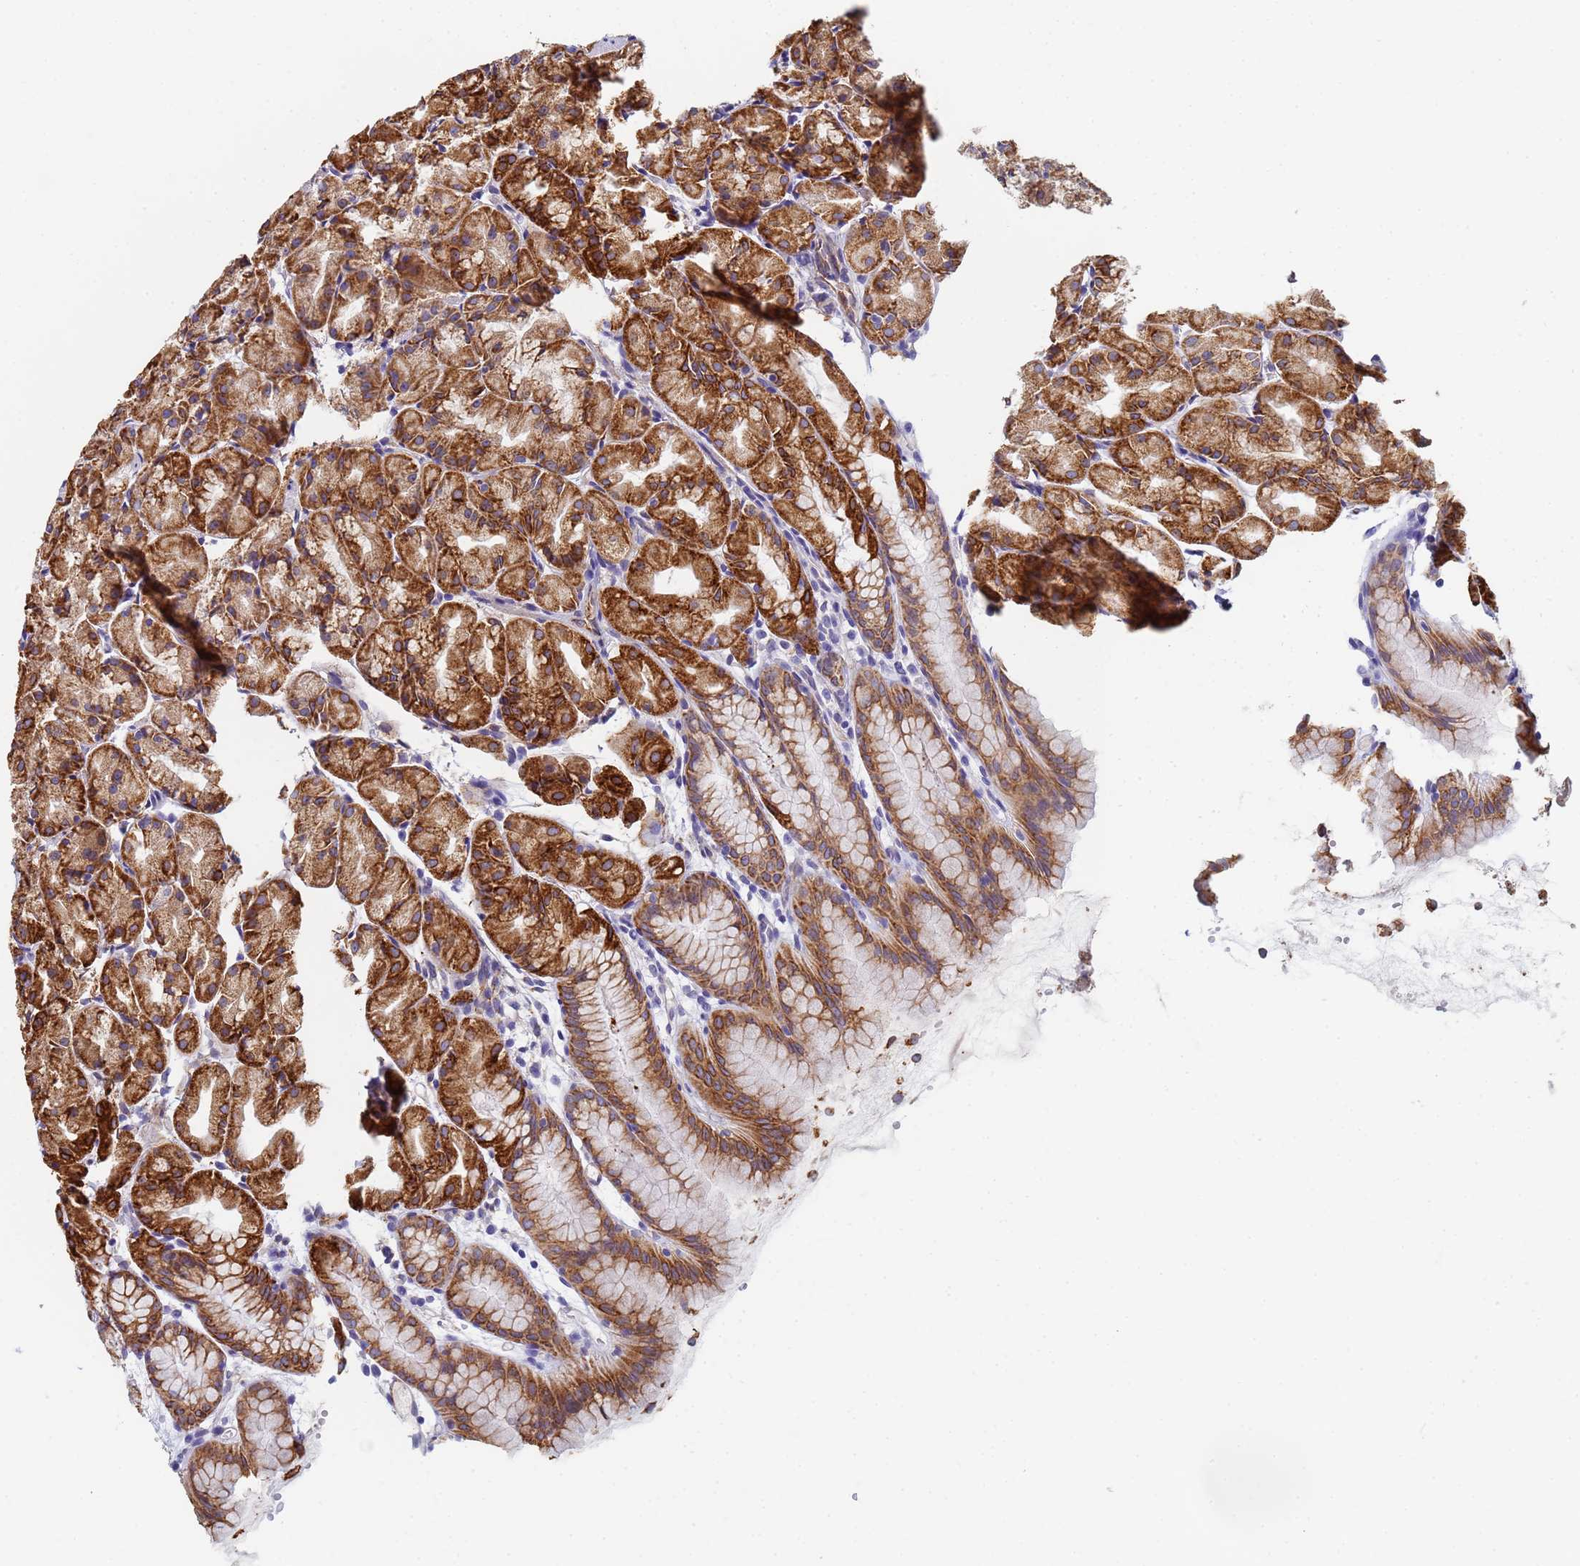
{"staining": {"intensity": "strong", "quantity": "25%-75%", "location": "cytoplasmic/membranous"}, "tissue": "stomach", "cell_type": "Glandular cells", "image_type": "normal", "snomed": [{"axis": "morphology", "description": "Normal tissue, NOS"}, {"axis": "topography", "description": "Stomach, upper"}], "caption": "Immunohistochemistry of unremarkable stomach reveals high levels of strong cytoplasmic/membranous expression in about 25%-75% of glandular cells.", "gene": "GDAP2", "patient": {"sex": "male", "age": 47}}